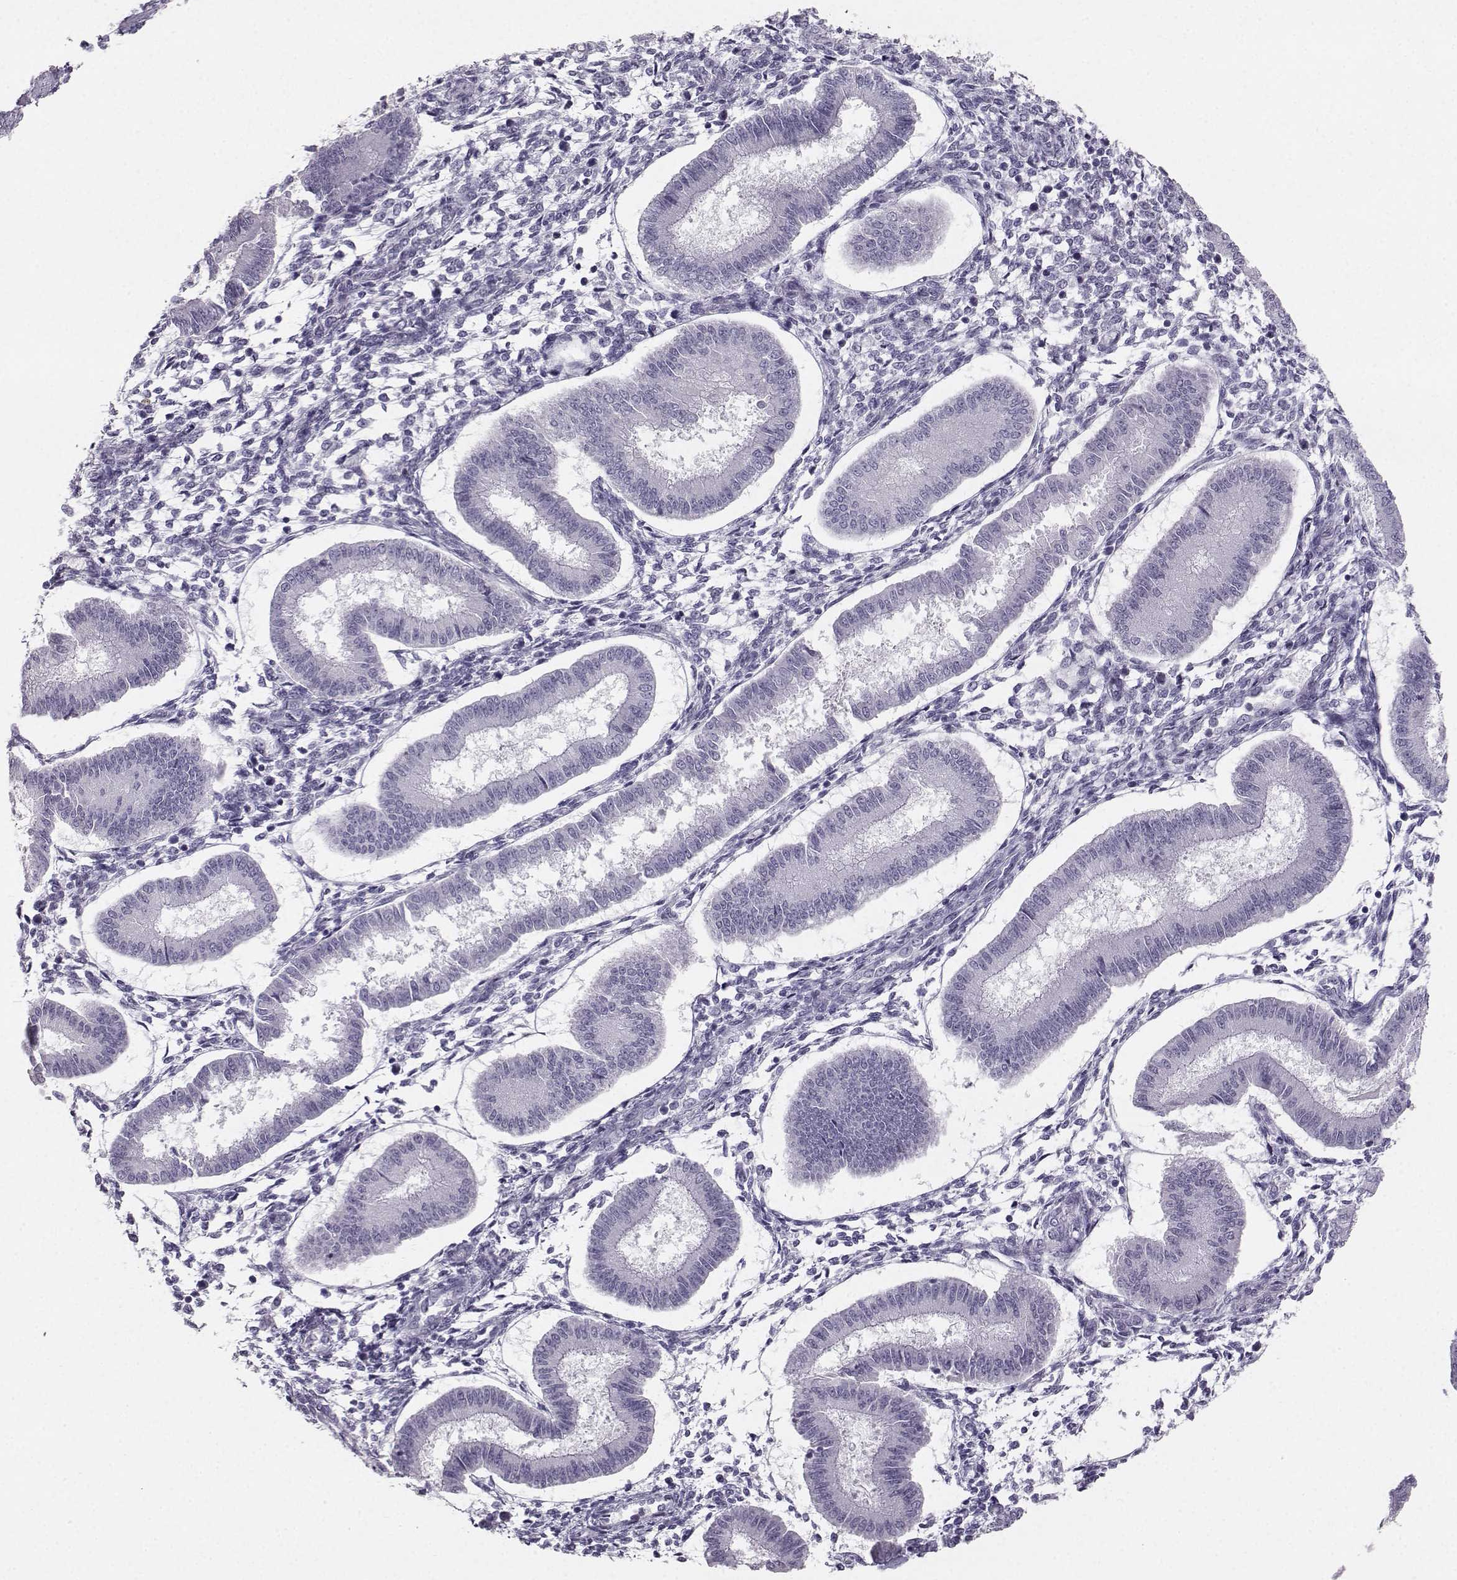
{"staining": {"intensity": "negative", "quantity": "none", "location": "none"}, "tissue": "endometrium", "cell_type": "Cells in endometrial stroma", "image_type": "normal", "snomed": [{"axis": "morphology", "description": "Normal tissue, NOS"}, {"axis": "topography", "description": "Endometrium"}], "caption": "The immunohistochemistry (IHC) image has no significant staining in cells in endometrial stroma of endometrium. The staining is performed using DAB (3,3'-diaminobenzidine) brown chromogen with nuclei counter-stained in using hematoxylin.", "gene": "CASR", "patient": {"sex": "female", "age": 43}}